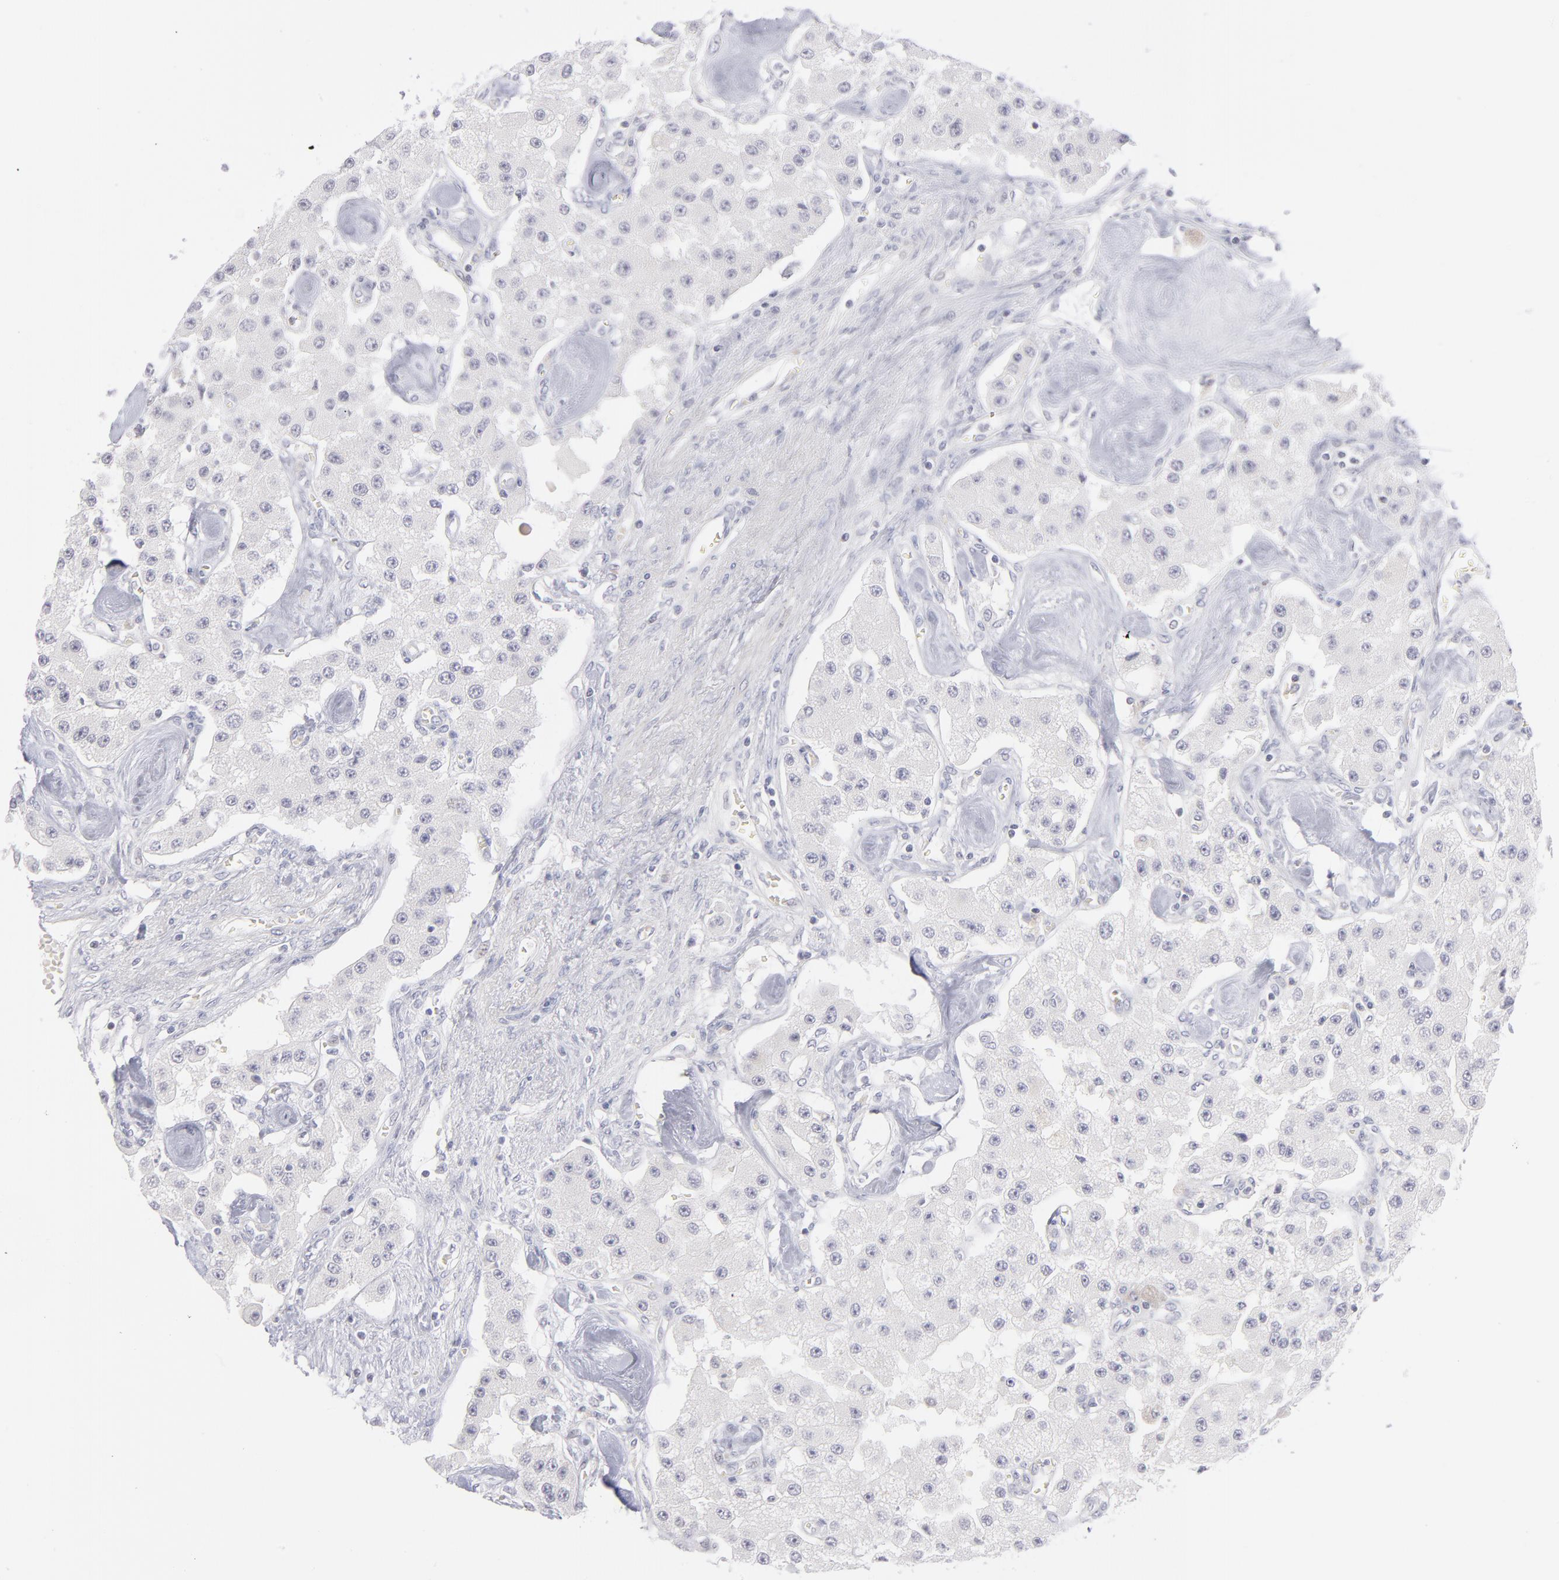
{"staining": {"intensity": "negative", "quantity": "none", "location": "none"}, "tissue": "carcinoid", "cell_type": "Tumor cells", "image_type": "cancer", "snomed": [{"axis": "morphology", "description": "Carcinoid, malignant, NOS"}, {"axis": "topography", "description": "Pancreas"}], "caption": "Tumor cells show no significant expression in carcinoid.", "gene": "MTHFD2", "patient": {"sex": "male", "age": 41}}